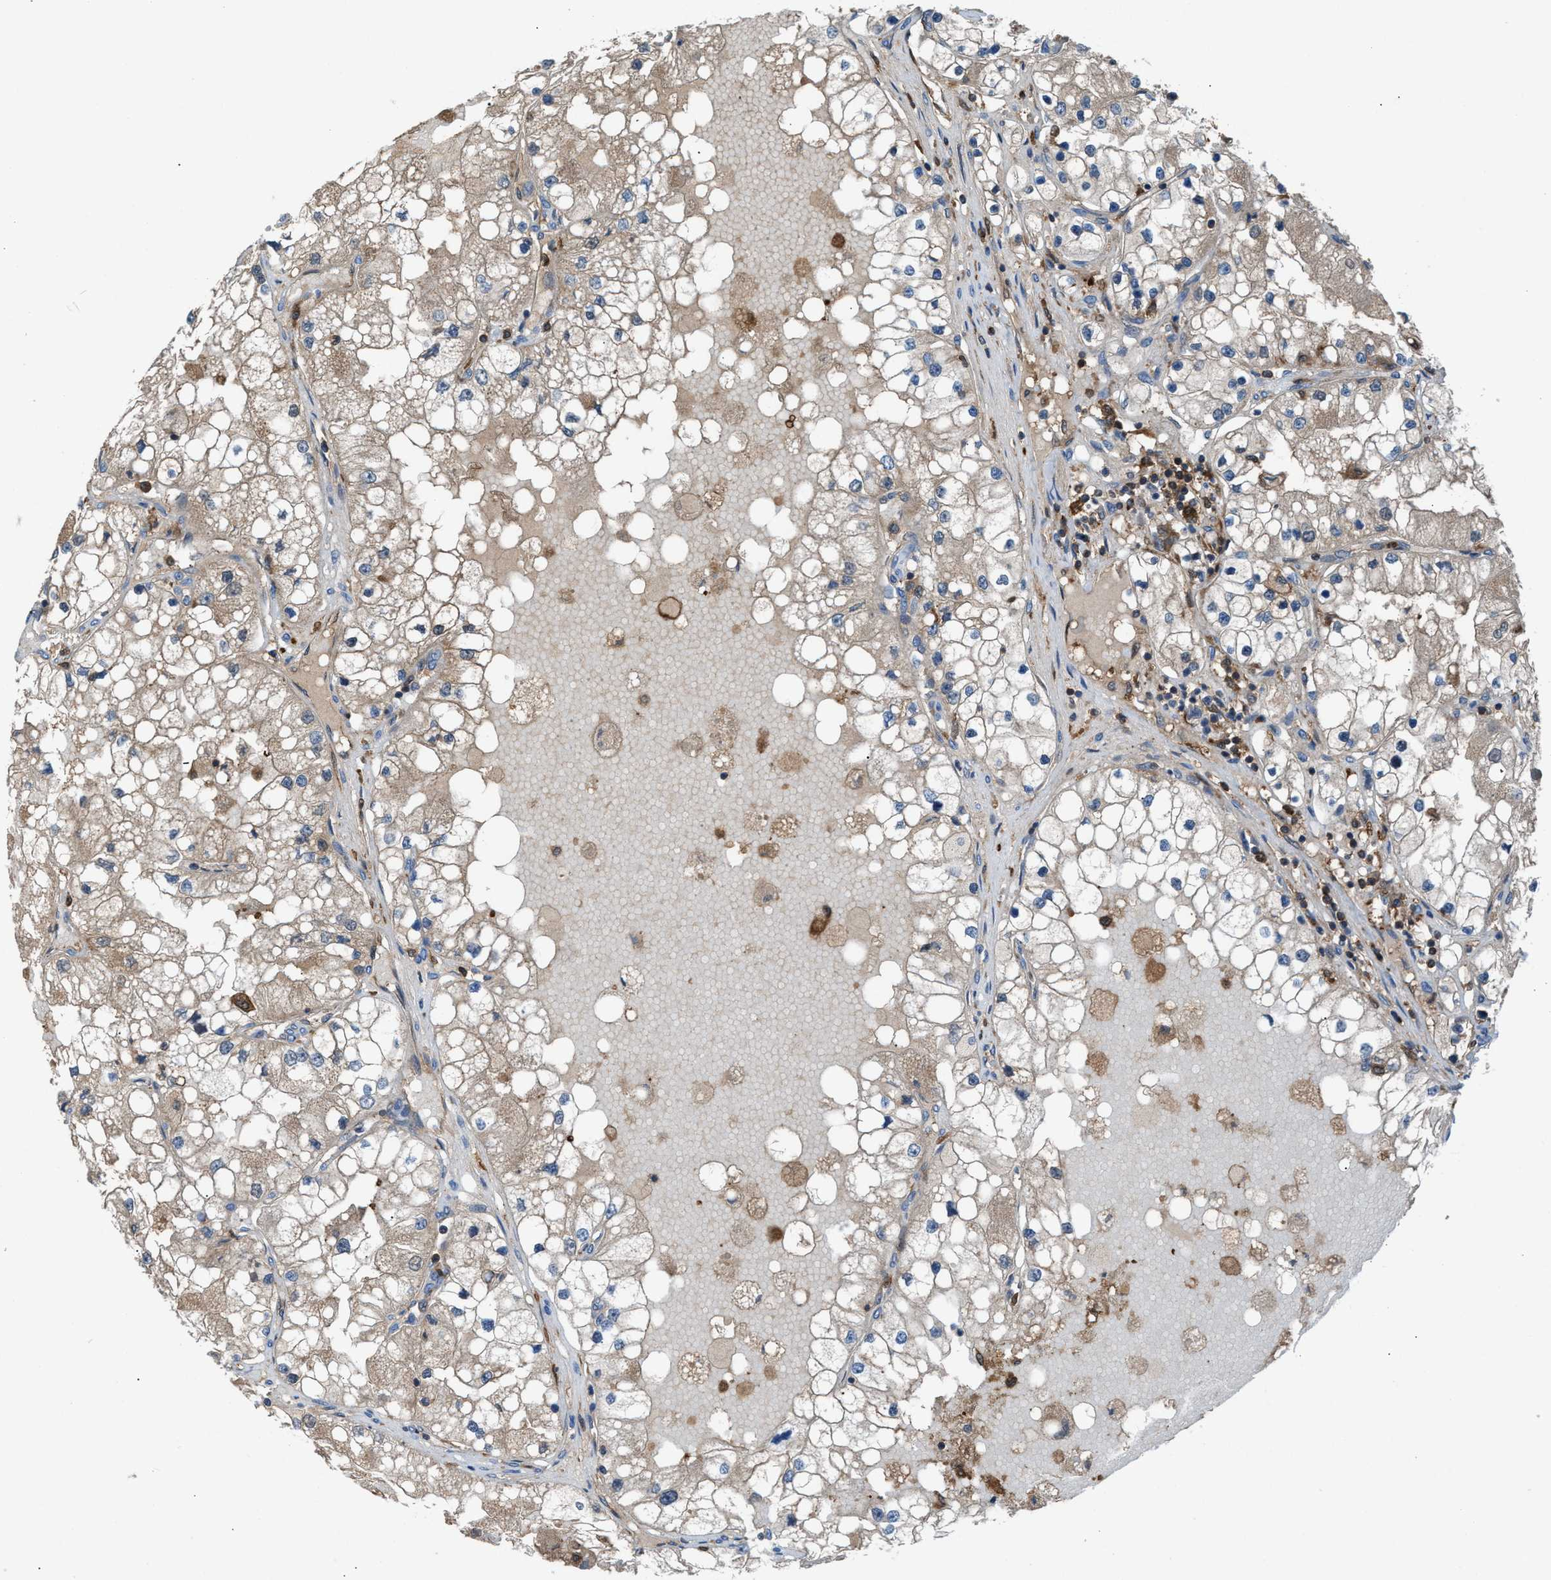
{"staining": {"intensity": "weak", "quantity": "<25%", "location": "cytoplasmic/membranous"}, "tissue": "renal cancer", "cell_type": "Tumor cells", "image_type": "cancer", "snomed": [{"axis": "morphology", "description": "Adenocarcinoma, NOS"}, {"axis": "topography", "description": "Kidney"}], "caption": "DAB (3,3'-diaminobenzidine) immunohistochemical staining of human adenocarcinoma (renal) demonstrates no significant staining in tumor cells.", "gene": "TPK1", "patient": {"sex": "male", "age": 68}}